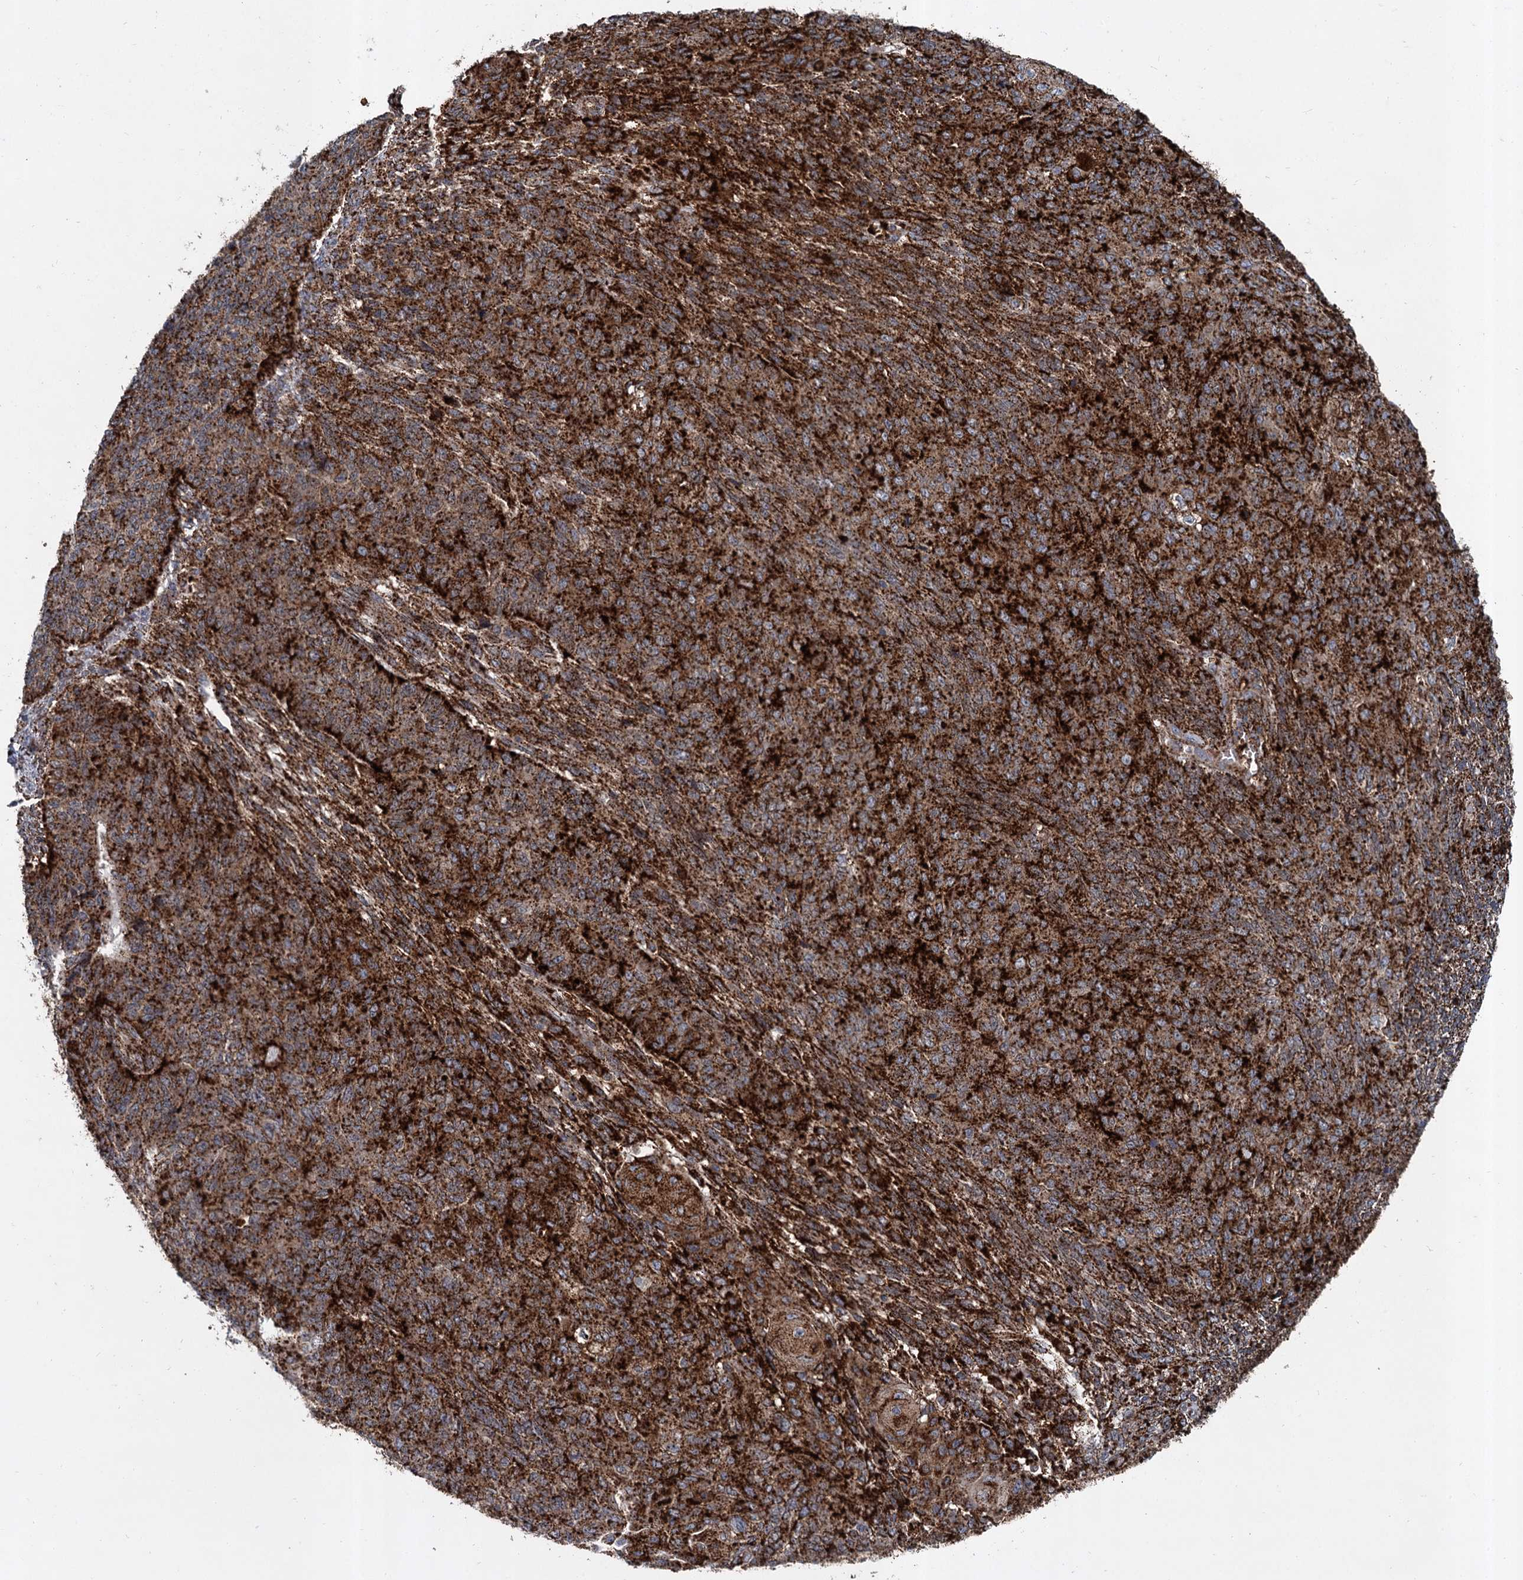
{"staining": {"intensity": "strong", "quantity": ">75%", "location": "cytoplasmic/membranous"}, "tissue": "endometrial cancer", "cell_type": "Tumor cells", "image_type": "cancer", "snomed": [{"axis": "morphology", "description": "Adenocarcinoma, NOS"}, {"axis": "topography", "description": "Endometrium"}], "caption": "Brown immunohistochemical staining in endometrial adenocarcinoma demonstrates strong cytoplasmic/membranous expression in about >75% of tumor cells.", "gene": "GBA1", "patient": {"sex": "female", "age": 32}}